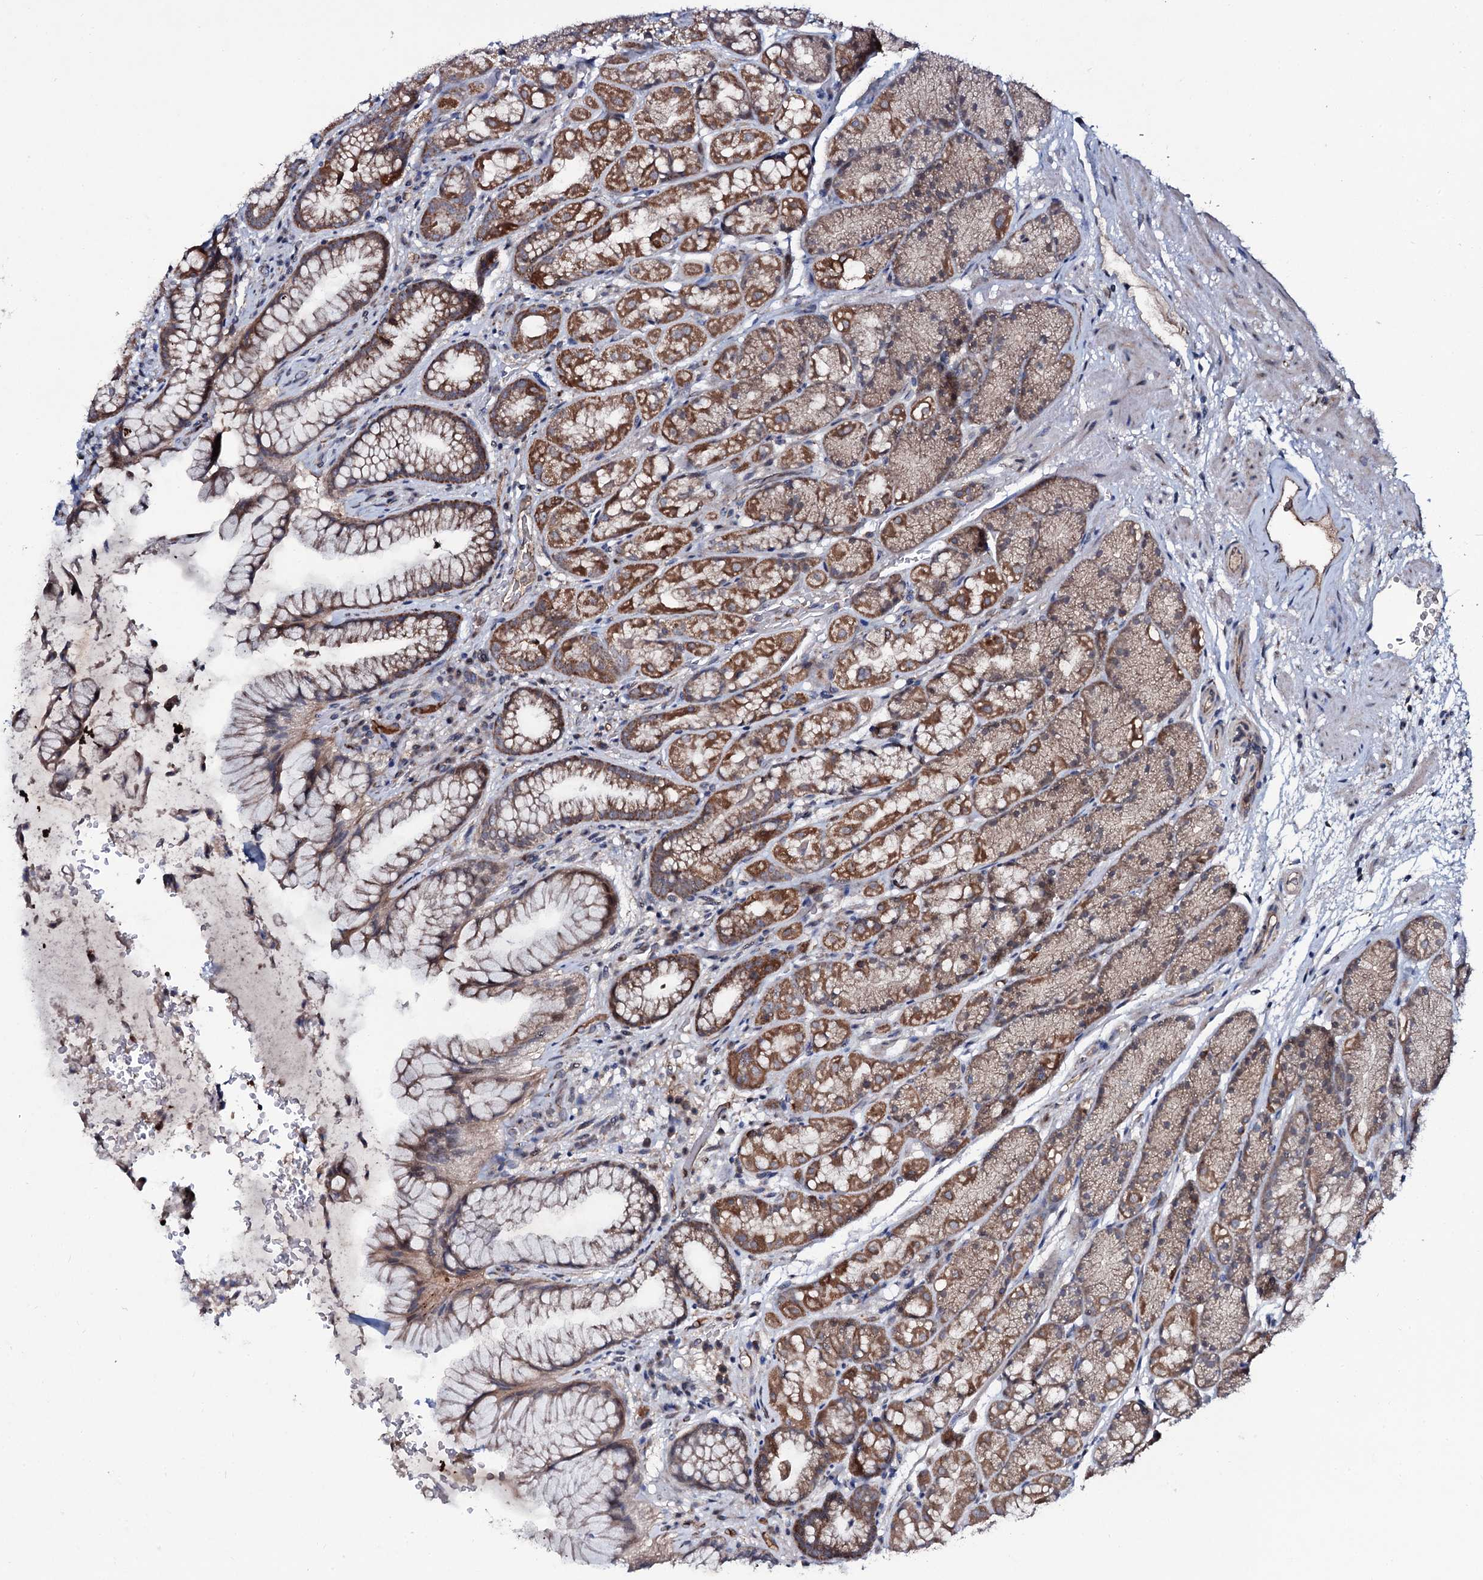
{"staining": {"intensity": "strong", "quantity": ">75%", "location": "cytoplasmic/membranous"}, "tissue": "stomach", "cell_type": "Glandular cells", "image_type": "normal", "snomed": [{"axis": "morphology", "description": "Normal tissue, NOS"}, {"axis": "topography", "description": "Stomach"}], "caption": "A micrograph of human stomach stained for a protein demonstrates strong cytoplasmic/membranous brown staining in glandular cells. (DAB (3,3'-diaminobenzidine) = brown stain, brightfield microscopy at high magnification).", "gene": "PPP1R3D", "patient": {"sex": "male", "age": 63}}